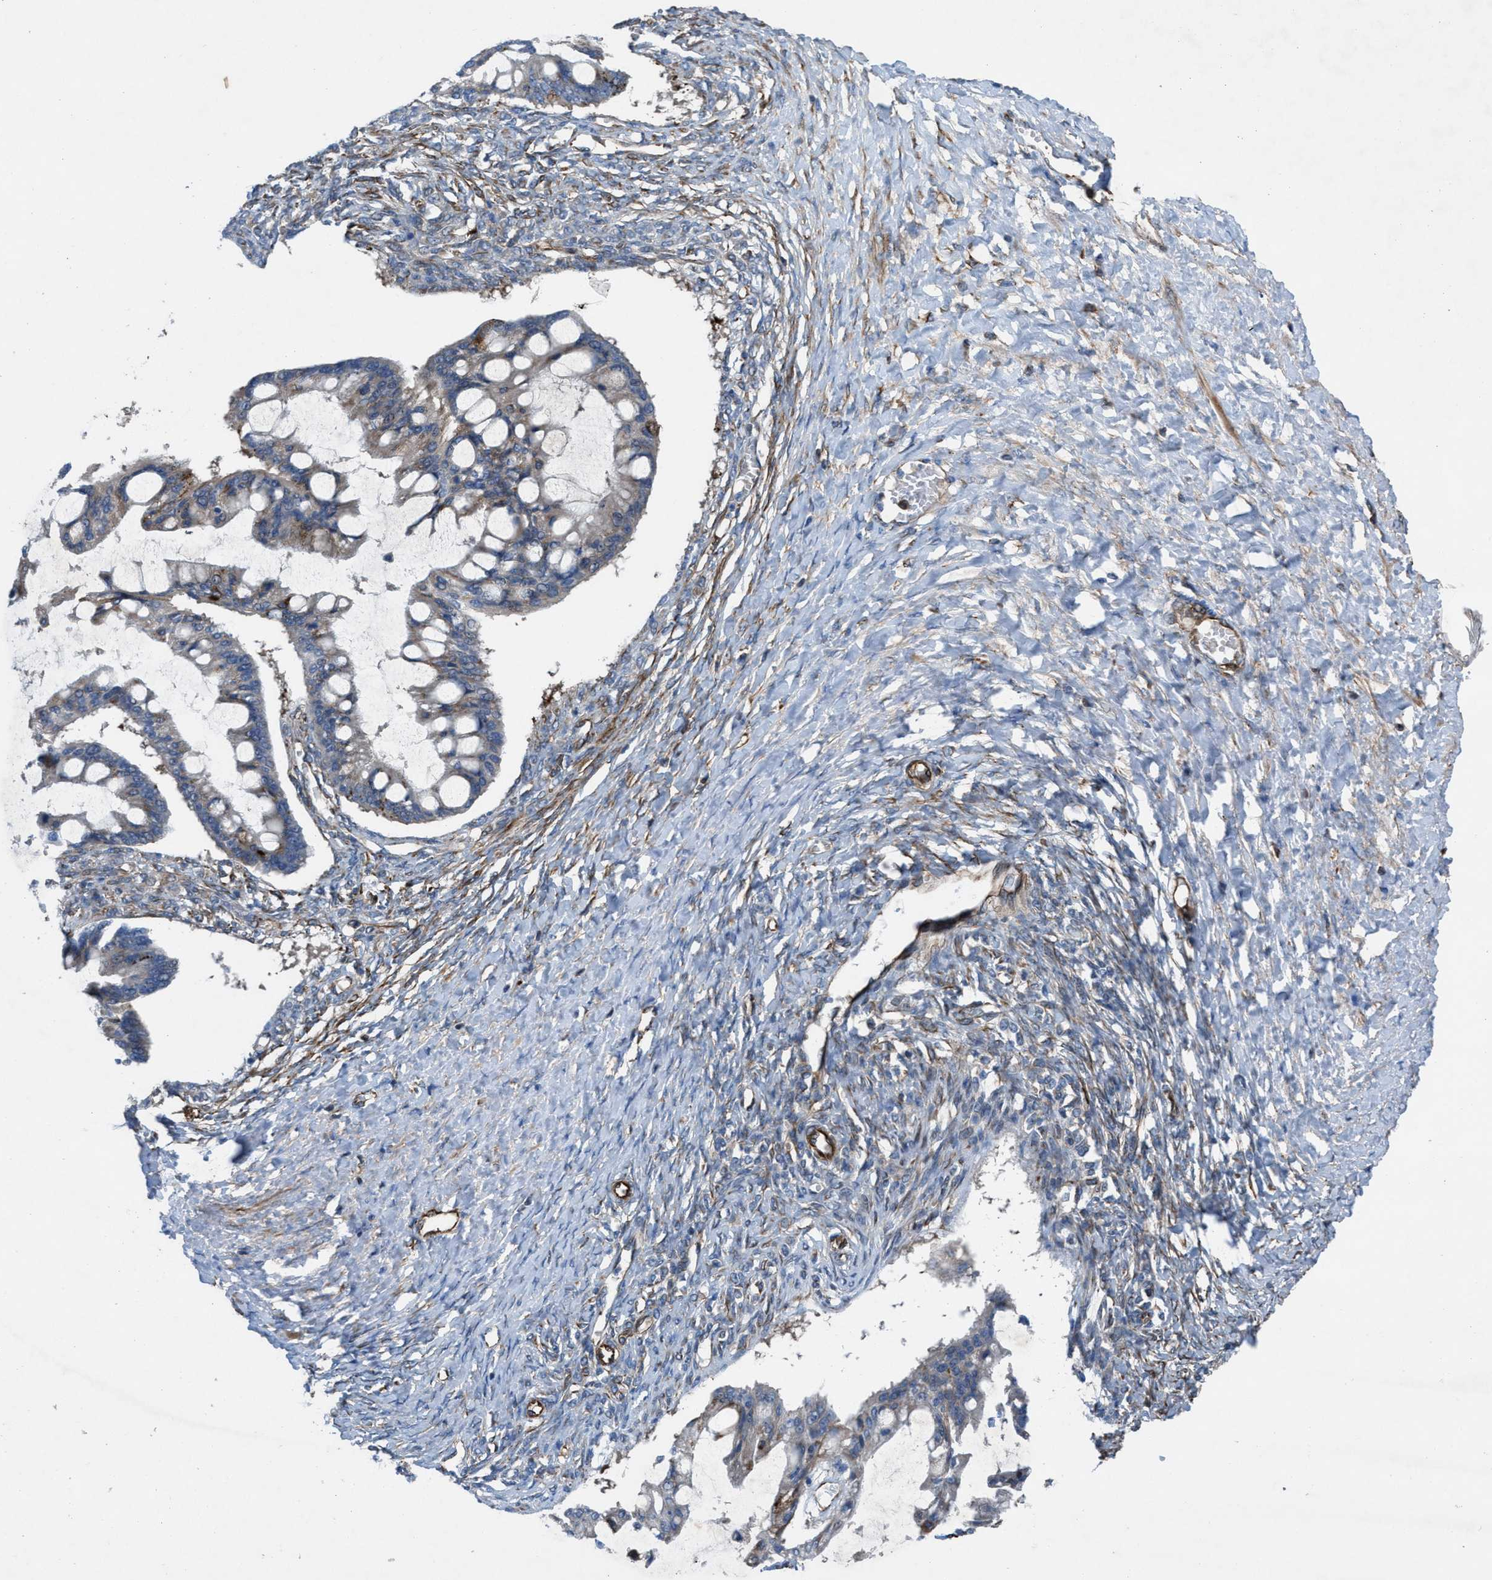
{"staining": {"intensity": "weak", "quantity": "<25%", "location": "cytoplasmic/membranous"}, "tissue": "ovarian cancer", "cell_type": "Tumor cells", "image_type": "cancer", "snomed": [{"axis": "morphology", "description": "Cystadenocarcinoma, mucinous, NOS"}, {"axis": "topography", "description": "Ovary"}], "caption": "A high-resolution image shows IHC staining of mucinous cystadenocarcinoma (ovarian), which shows no significant positivity in tumor cells. (Stains: DAB immunohistochemistry (IHC) with hematoxylin counter stain, Microscopy: brightfield microscopy at high magnification).", "gene": "SLC6A9", "patient": {"sex": "female", "age": 73}}